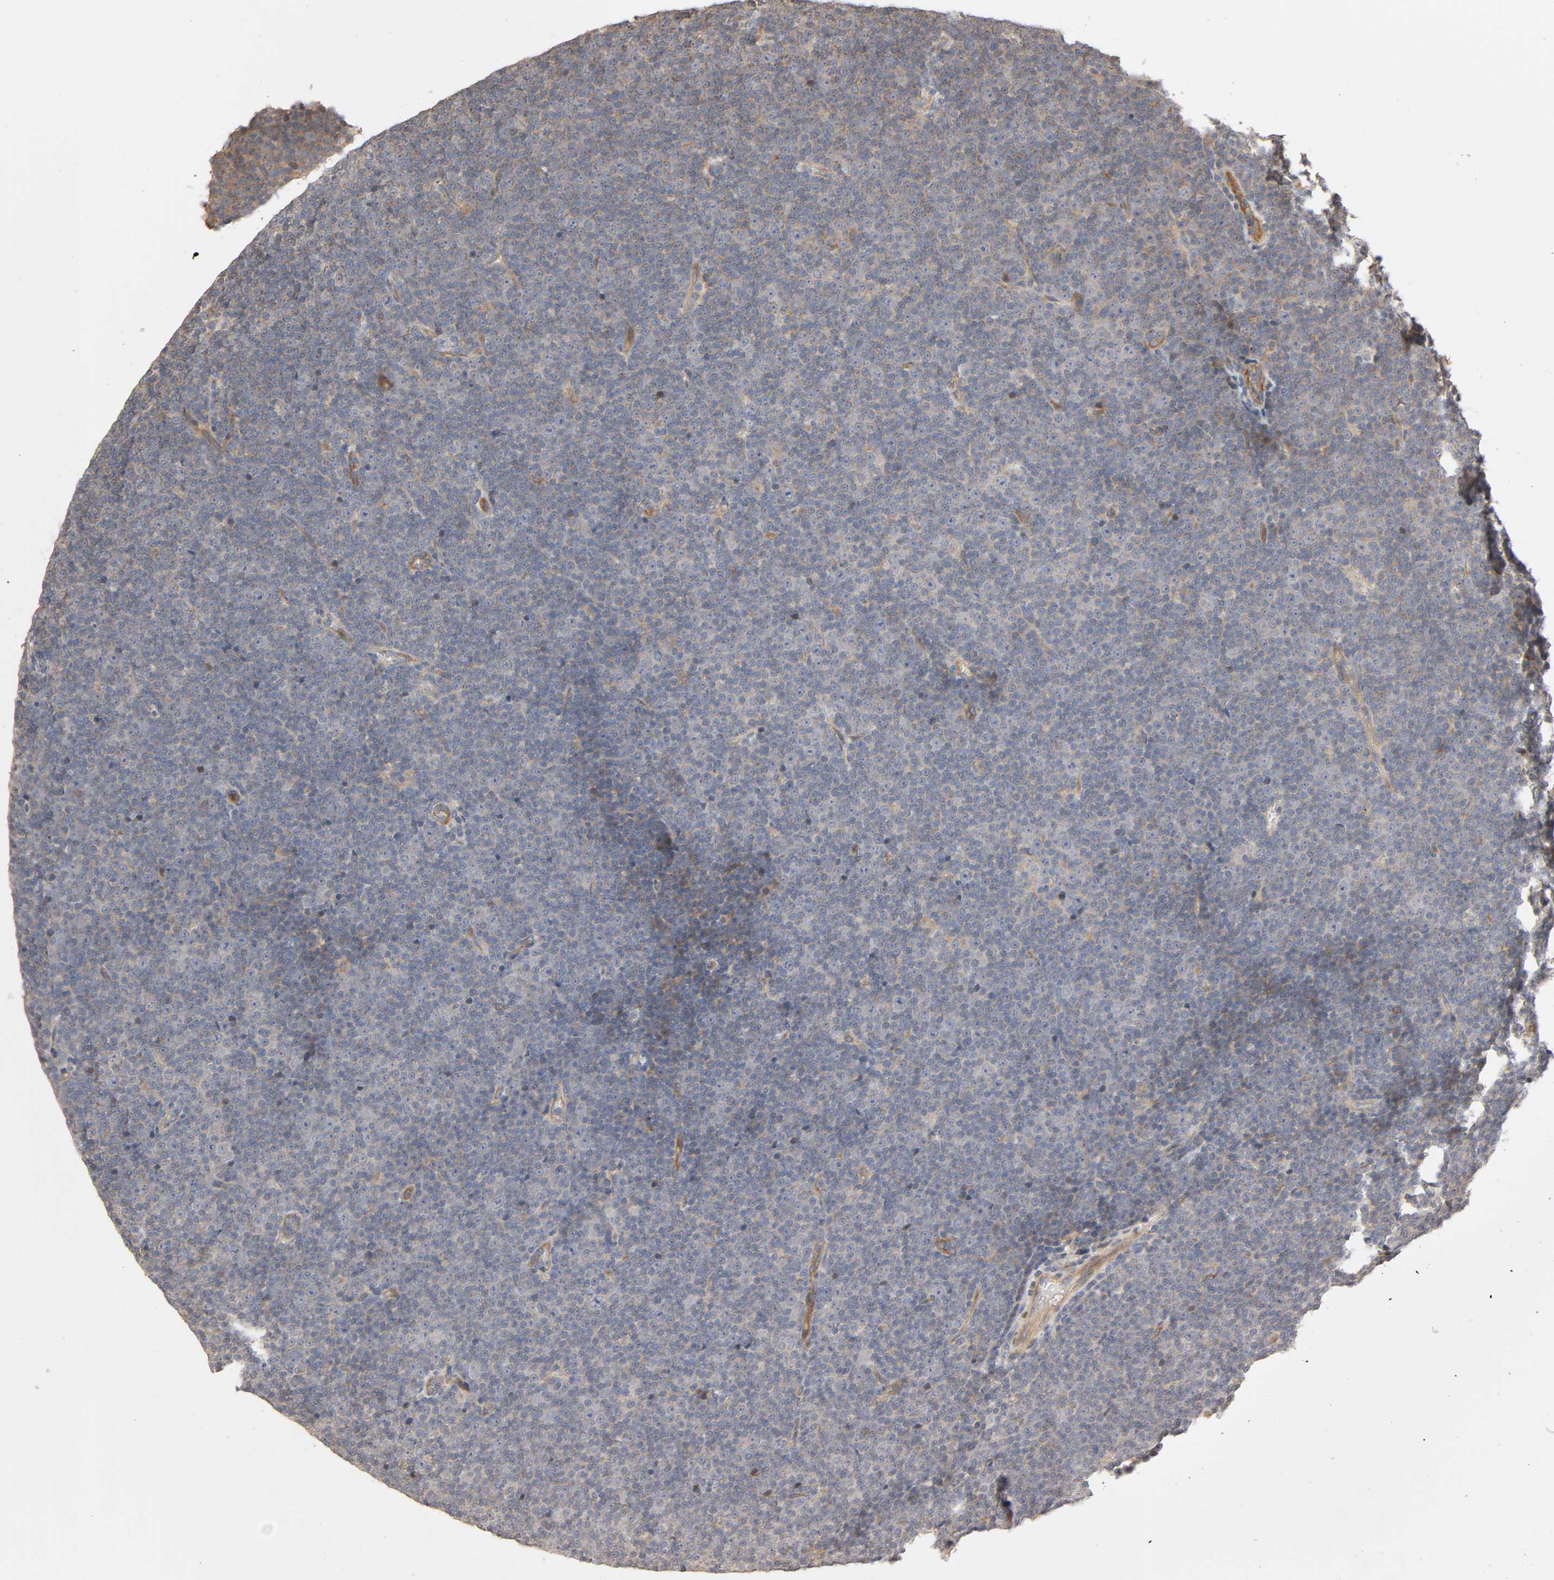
{"staining": {"intensity": "negative", "quantity": "none", "location": "none"}, "tissue": "lymphoma", "cell_type": "Tumor cells", "image_type": "cancer", "snomed": [{"axis": "morphology", "description": "Malignant lymphoma, non-Hodgkin's type, Low grade"}, {"axis": "topography", "description": "Lymph node"}], "caption": "Immunohistochemistry photomicrograph of neoplastic tissue: human lymphoma stained with DAB displays no significant protein staining in tumor cells.", "gene": "SGSM1", "patient": {"sex": "female", "age": 67}}